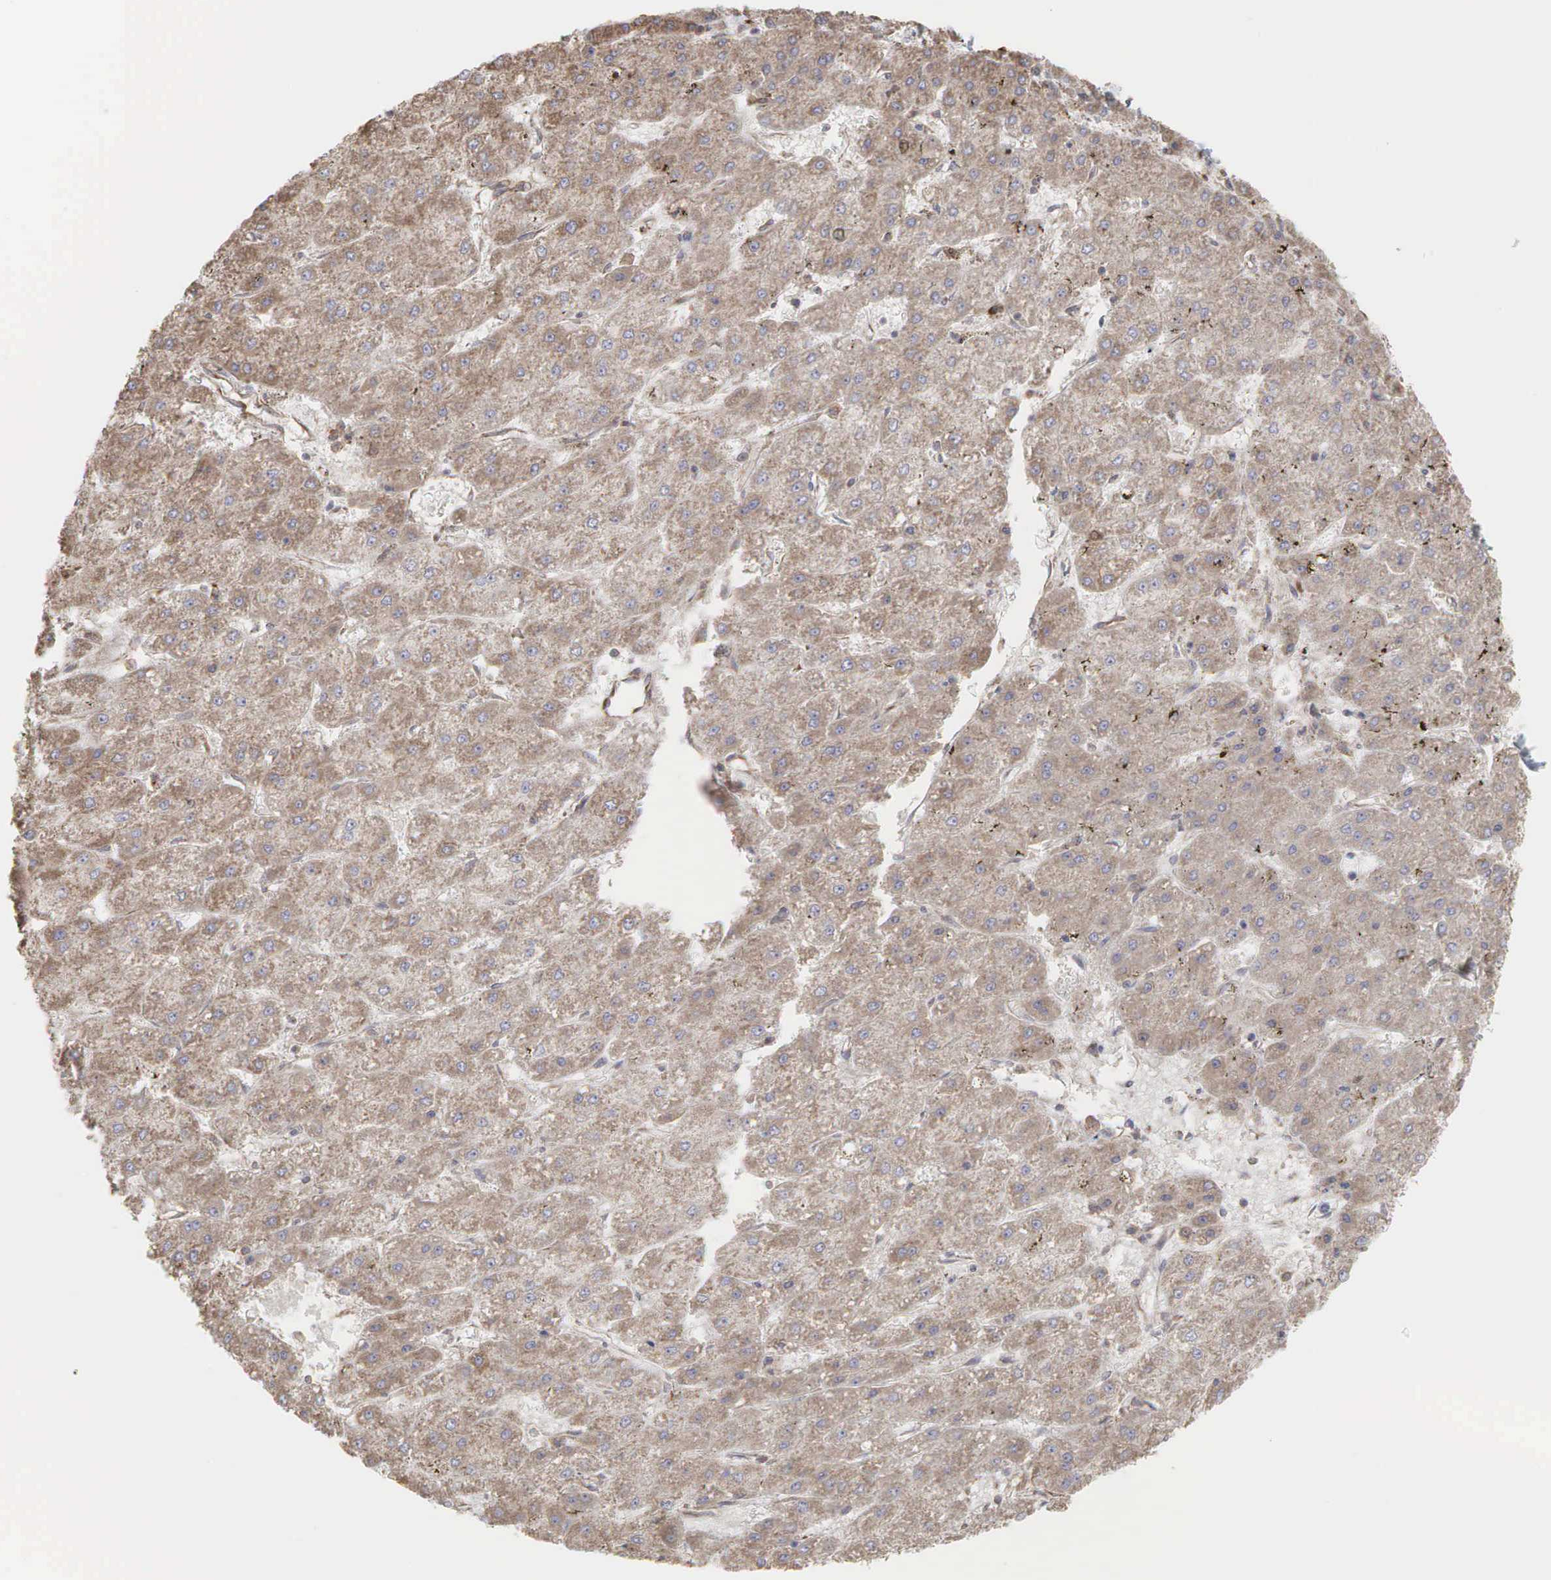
{"staining": {"intensity": "weak", "quantity": ">75%", "location": "cytoplasmic/membranous"}, "tissue": "liver cancer", "cell_type": "Tumor cells", "image_type": "cancer", "snomed": [{"axis": "morphology", "description": "Carcinoma, Hepatocellular, NOS"}, {"axis": "topography", "description": "Liver"}], "caption": "A micrograph of human liver cancer (hepatocellular carcinoma) stained for a protein exhibits weak cytoplasmic/membranous brown staining in tumor cells.", "gene": "PABPC5", "patient": {"sex": "female", "age": 52}}